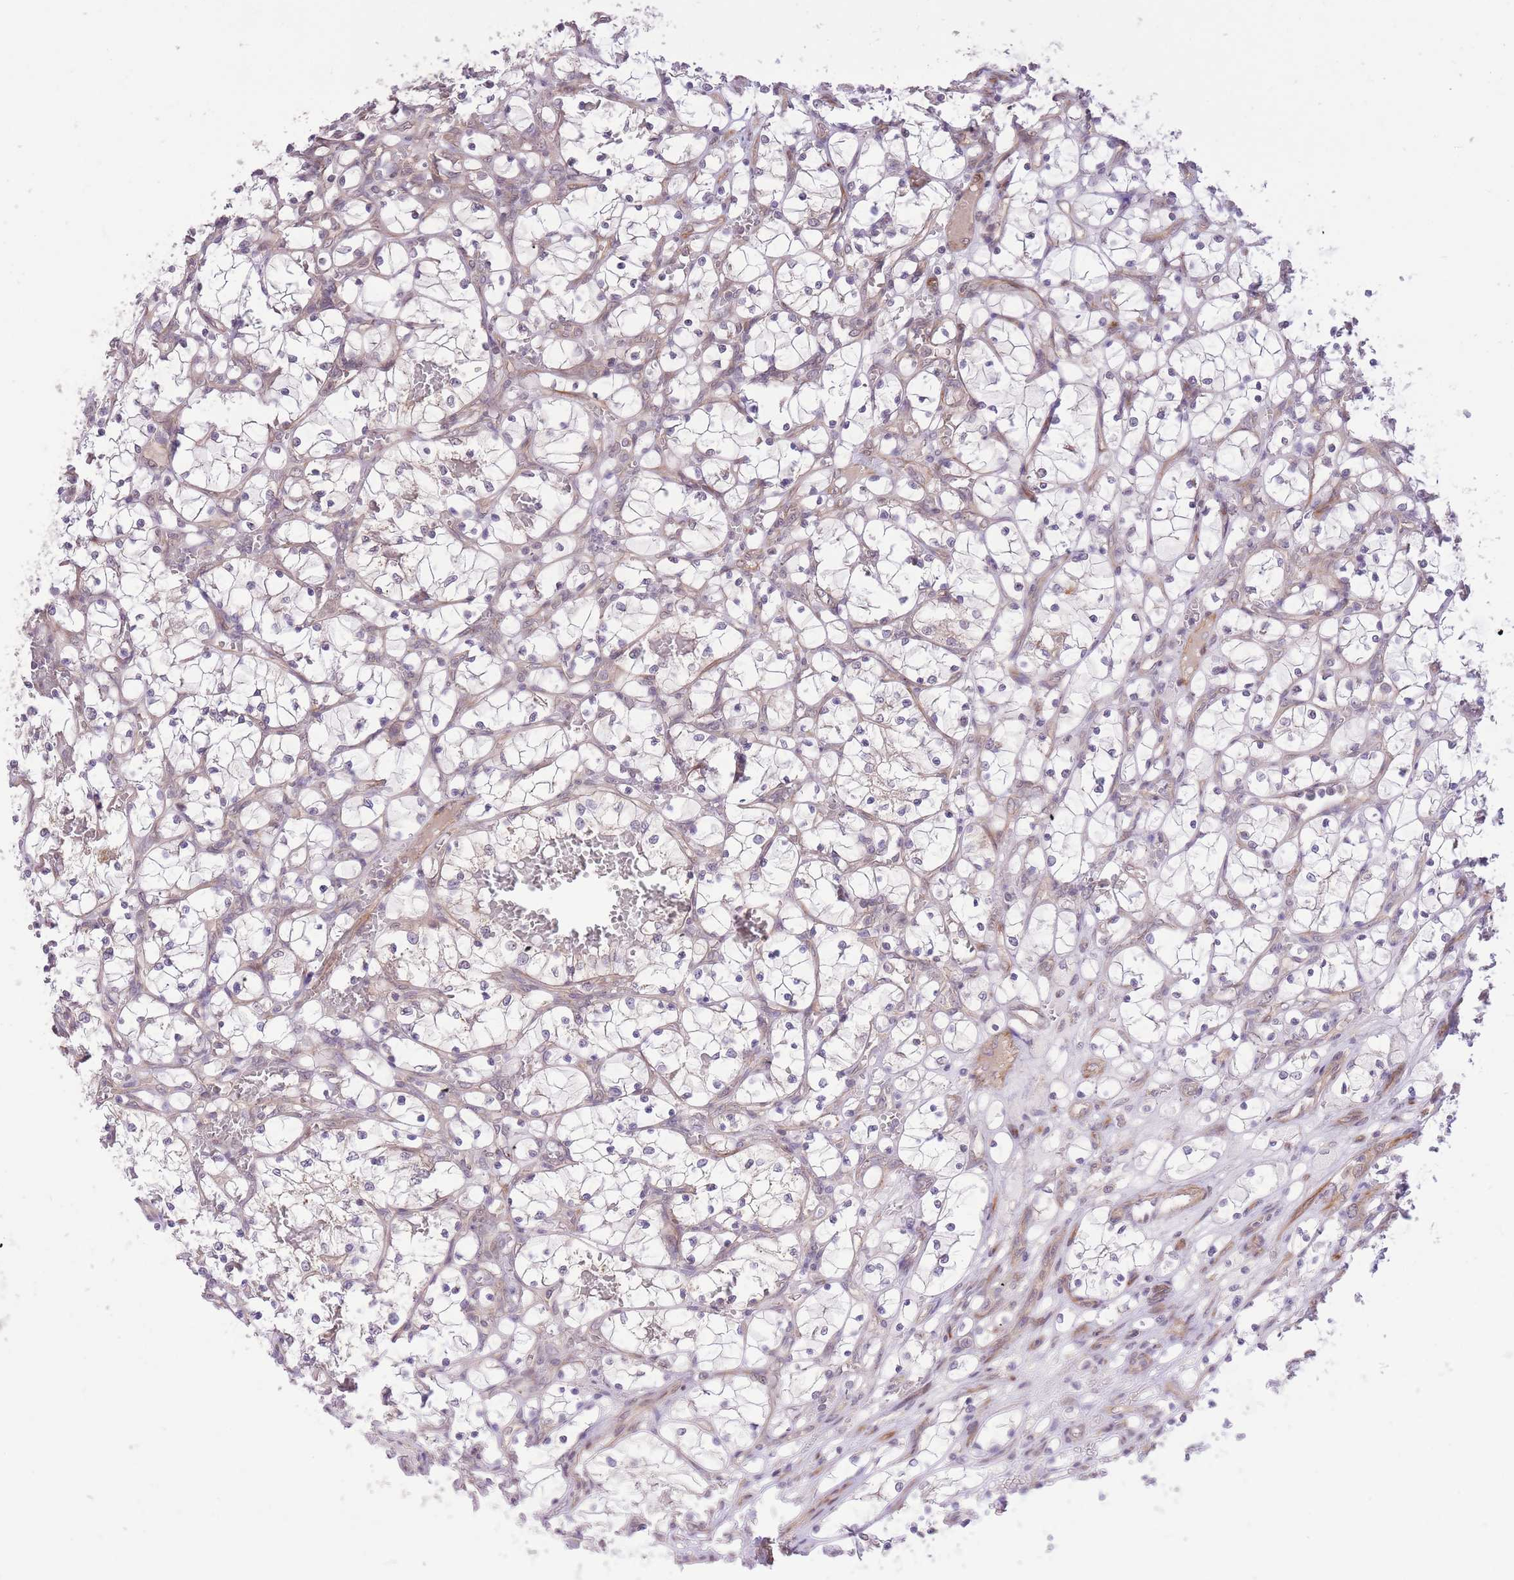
{"staining": {"intensity": "negative", "quantity": "none", "location": "none"}, "tissue": "renal cancer", "cell_type": "Tumor cells", "image_type": "cancer", "snomed": [{"axis": "morphology", "description": "Adenocarcinoma, NOS"}, {"axis": "topography", "description": "Kidney"}], "caption": "DAB (3,3'-diaminobenzidine) immunohistochemical staining of human renal cancer displays no significant positivity in tumor cells.", "gene": "ELOA2", "patient": {"sex": "female", "age": 69}}